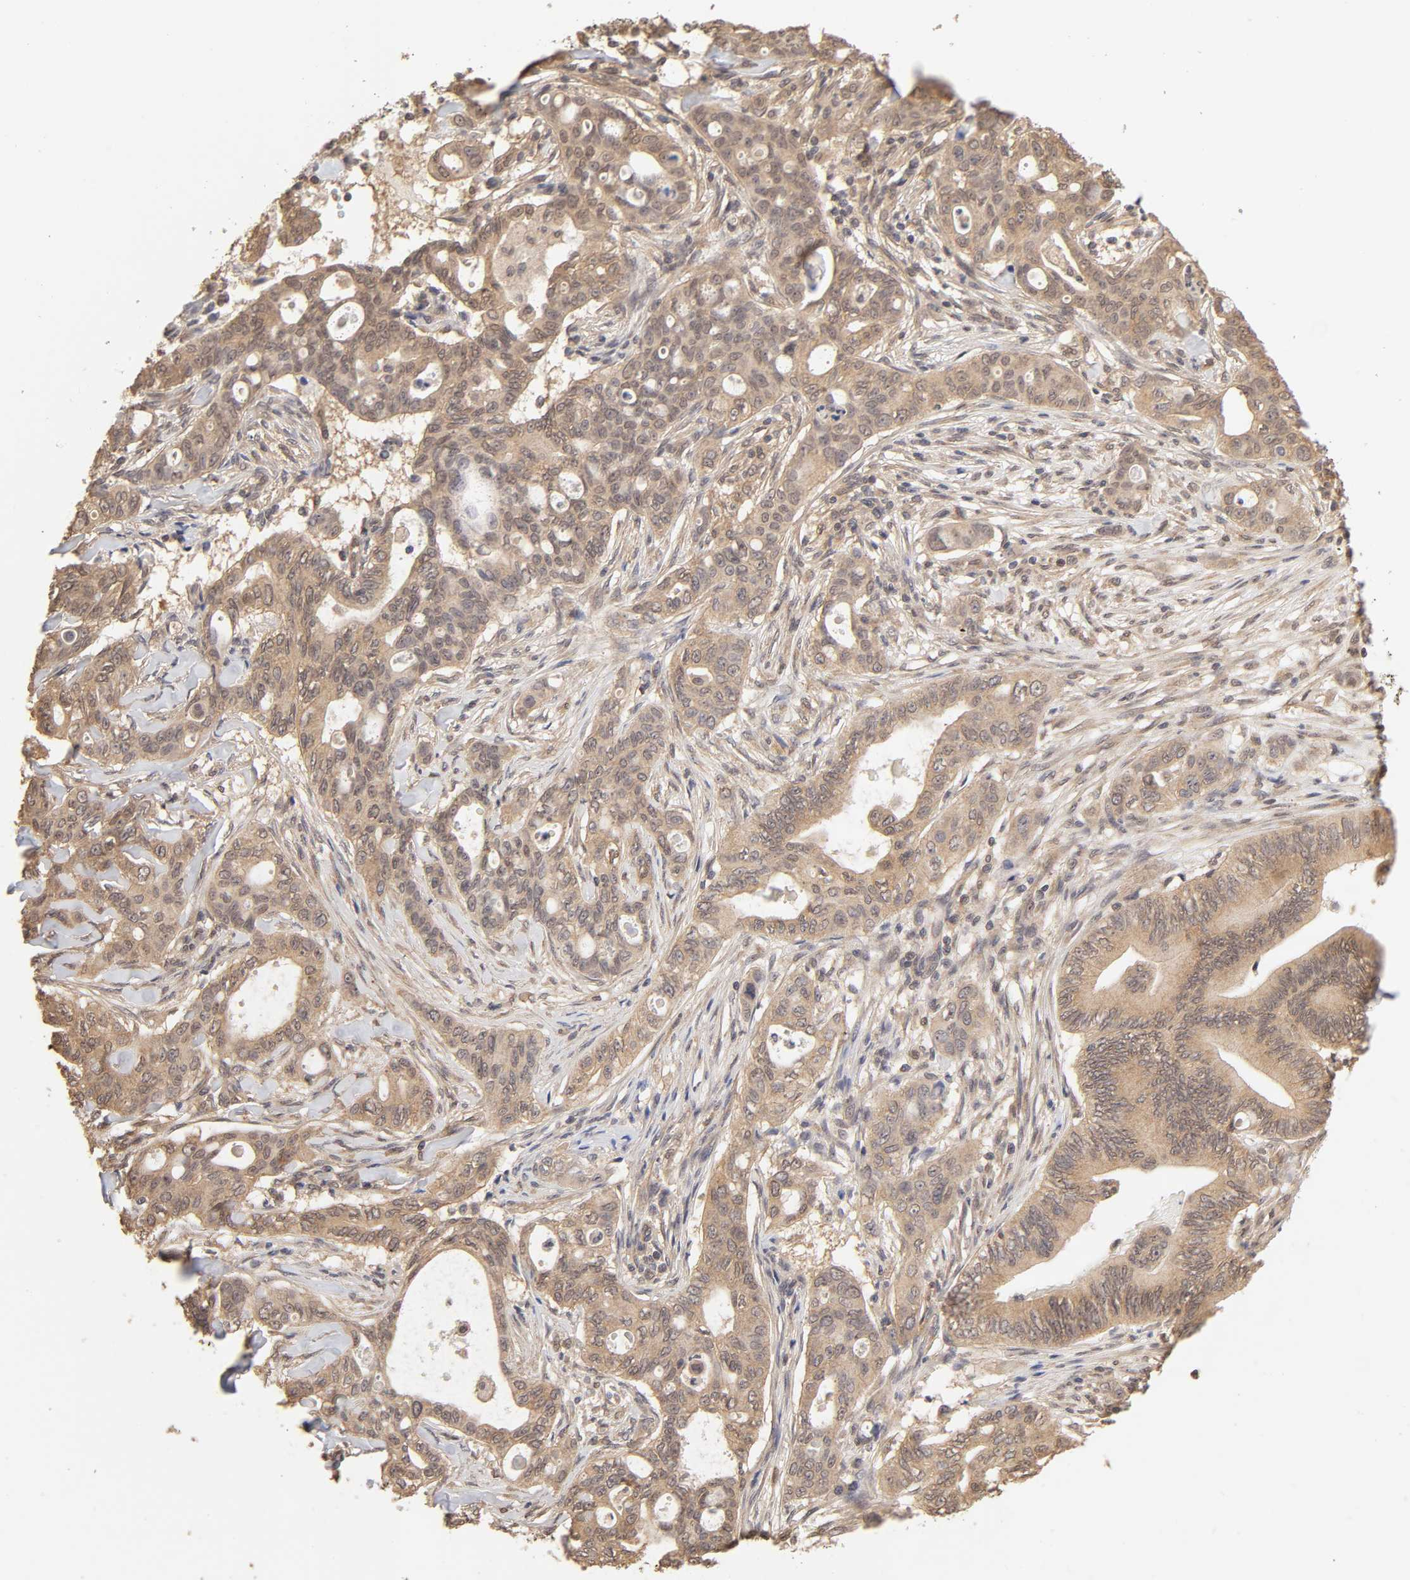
{"staining": {"intensity": "moderate", "quantity": ">75%", "location": "cytoplasmic/membranous"}, "tissue": "liver cancer", "cell_type": "Tumor cells", "image_type": "cancer", "snomed": [{"axis": "morphology", "description": "Cholangiocarcinoma"}, {"axis": "topography", "description": "Liver"}], "caption": "High-magnification brightfield microscopy of liver cholangiocarcinoma stained with DAB (3,3'-diaminobenzidine) (brown) and counterstained with hematoxylin (blue). tumor cells exhibit moderate cytoplasmic/membranous staining is present in approximately>75% of cells.", "gene": "MAPK1", "patient": {"sex": "female", "age": 67}}